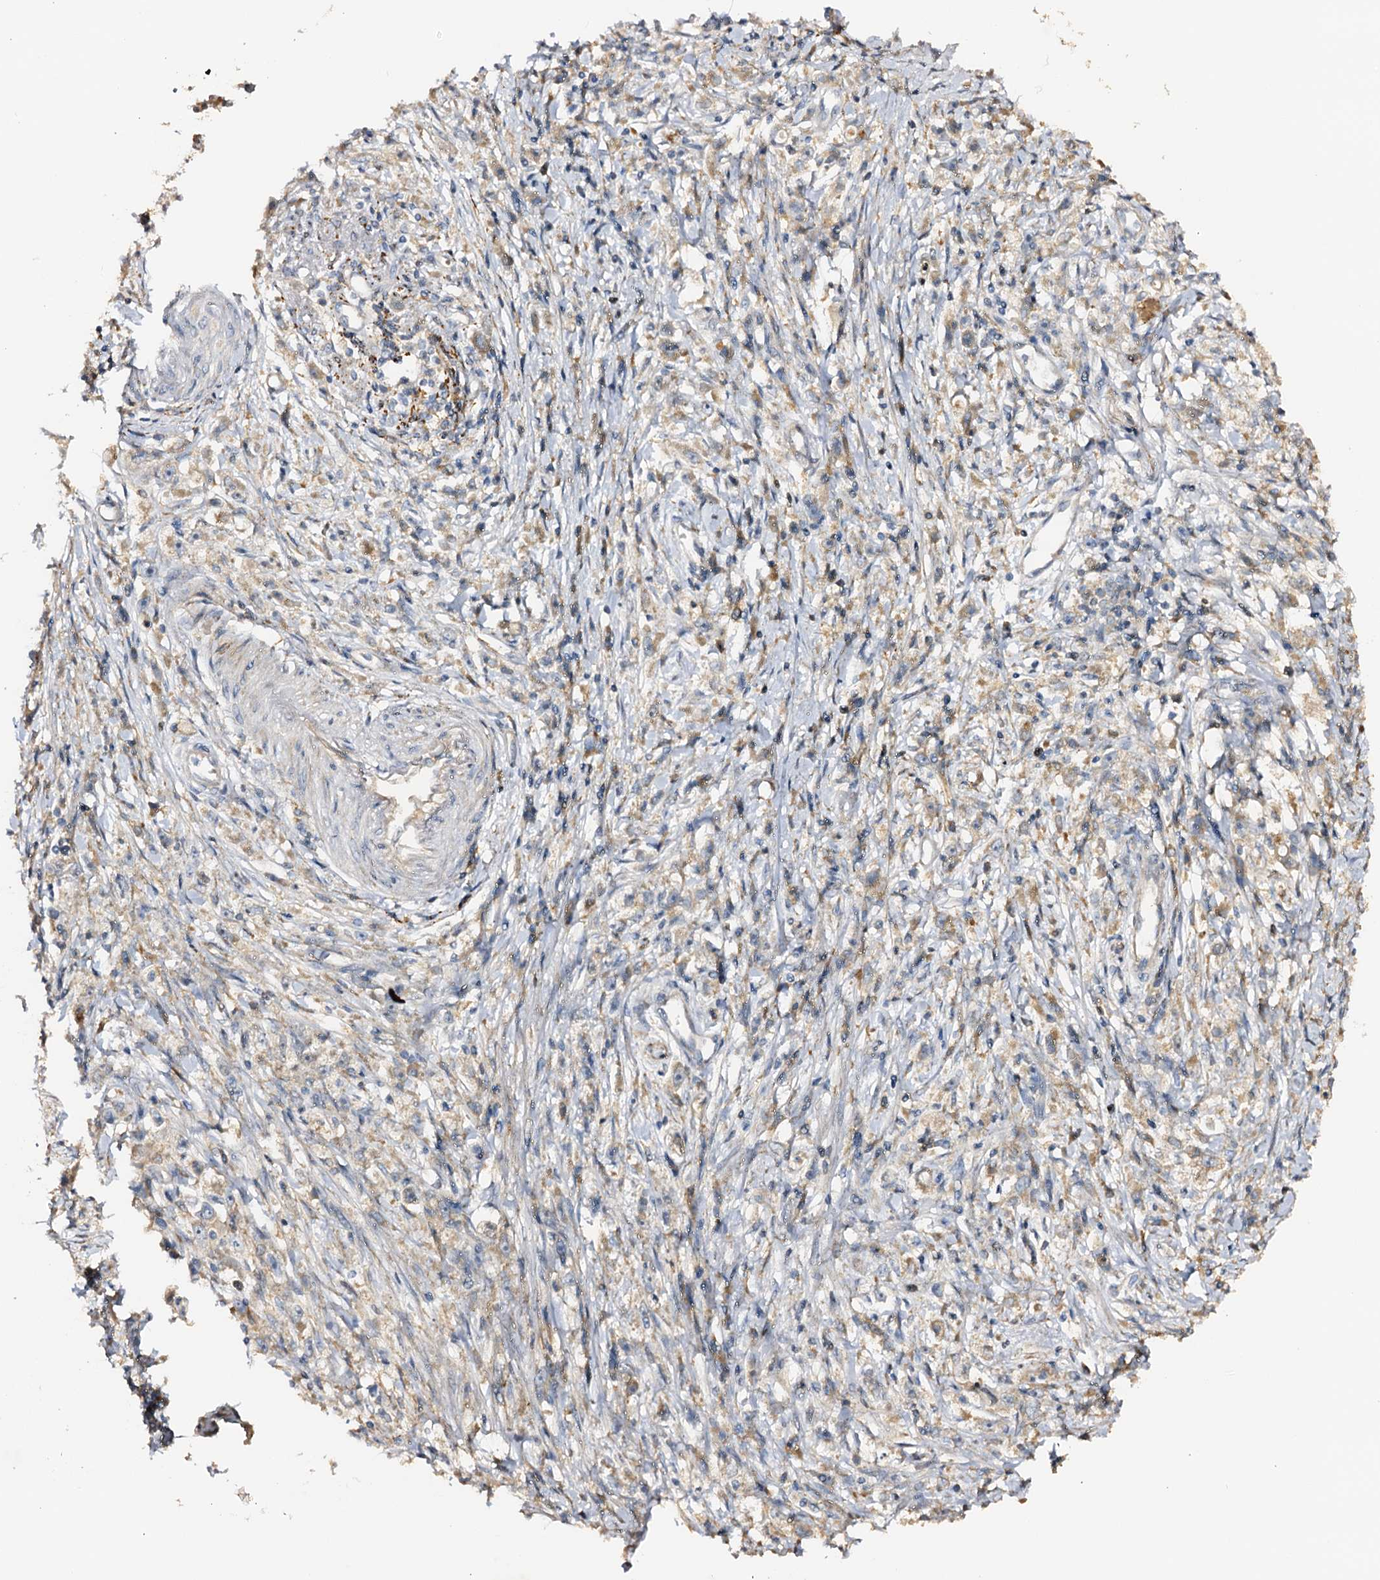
{"staining": {"intensity": "negative", "quantity": "none", "location": "none"}, "tissue": "stomach cancer", "cell_type": "Tumor cells", "image_type": "cancer", "snomed": [{"axis": "morphology", "description": "Adenocarcinoma, NOS"}, {"axis": "topography", "description": "Stomach"}], "caption": "Stomach cancer (adenocarcinoma) was stained to show a protein in brown. There is no significant positivity in tumor cells.", "gene": "DMXL2", "patient": {"sex": "female", "age": 59}}